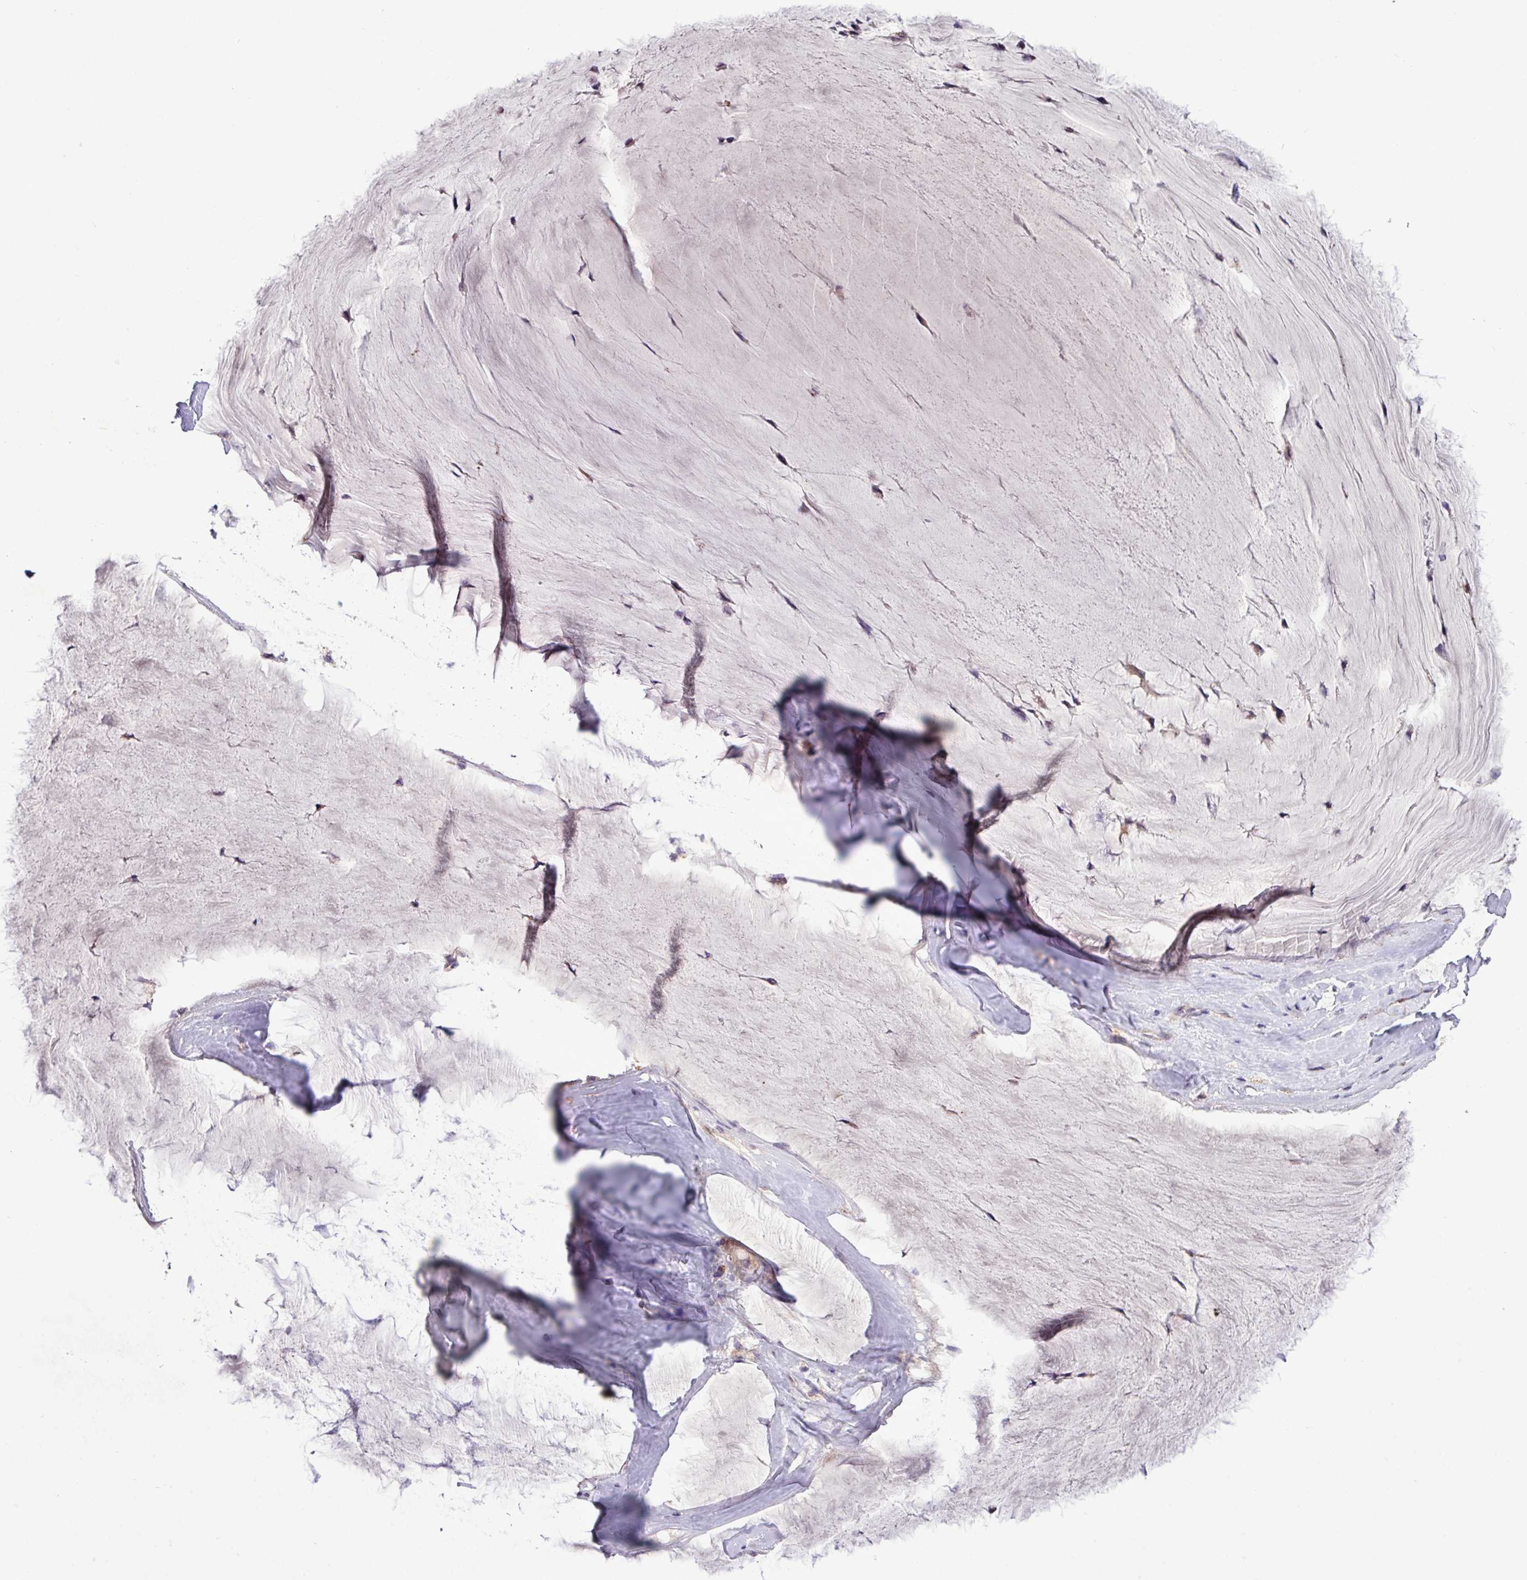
{"staining": {"intensity": "negative", "quantity": "none", "location": "none"}, "tissue": "ovarian cancer", "cell_type": "Tumor cells", "image_type": "cancer", "snomed": [{"axis": "morphology", "description": "Cystadenocarcinoma, mucinous, NOS"}, {"axis": "topography", "description": "Ovary"}], "caption": "Mucinous cystadenocarcinoma (ovarian) was stained to show a protein in brown. There is no significant staining in tumor cells.", "gene": "CD248", "patient": {"sex": "female", "age": 61}}